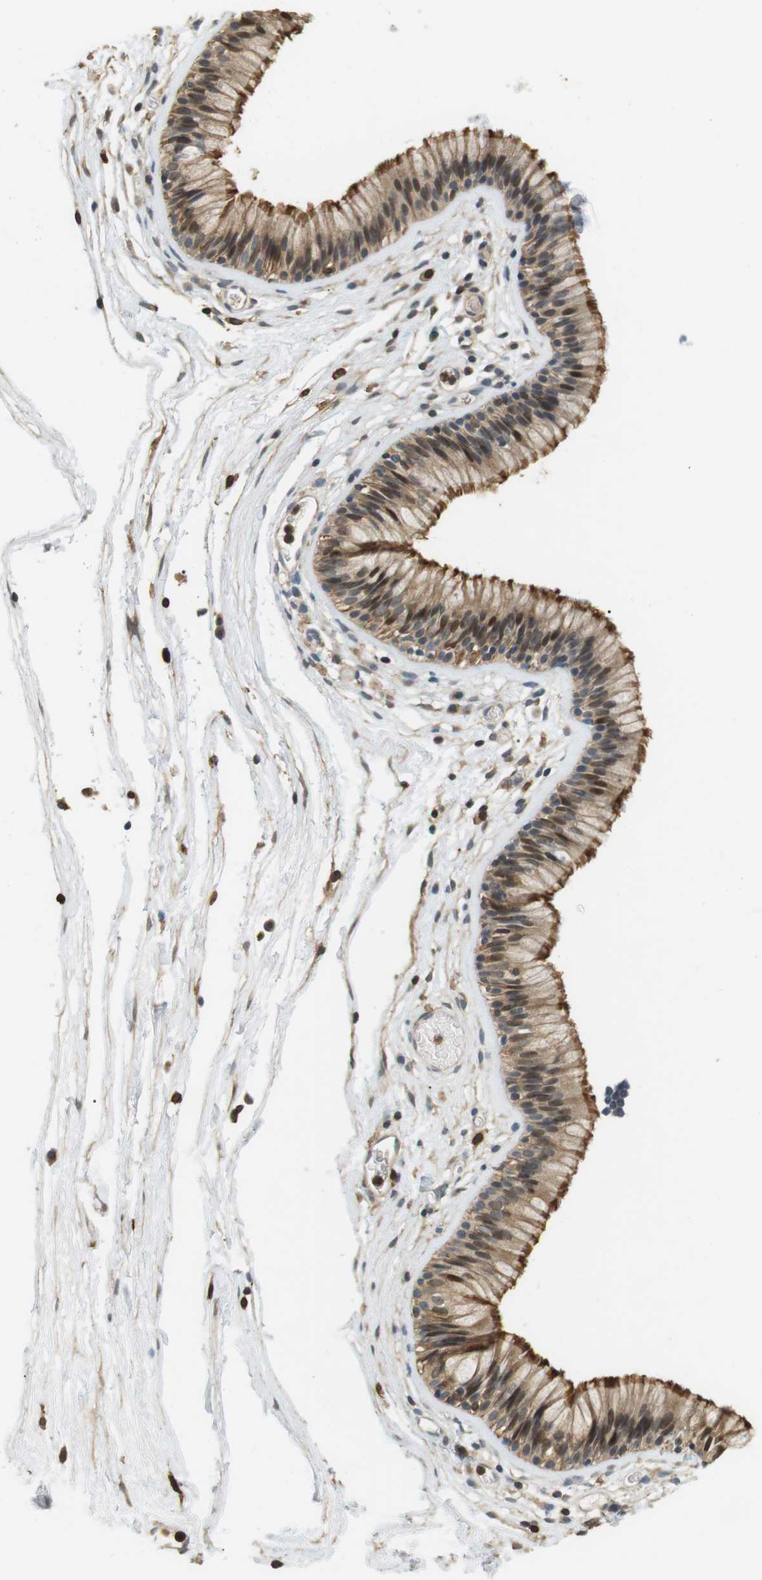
{"staining": {"intensity": "moderate", "quantity": ">75%", "location": "cytoplasmic/membranous"}, "tissue": "nasopharynx", "cell_type": "Respiratory epithelial cells", "image_type": "normal", "snomed": [{"axis": "morphology", "description": "Normal tissue, NOS"}, {"axis": "morphology", "description": "Inflammation, NOS"}, {"axis": "topography", "description": "Nasopharynx"}], "caption": "The immunohistochemical stain shows moderate cytoplasmic/membranous expression in respiratory epithelial cells of unremarkable nasopharynx. Using DAB (brown) and hematoxylin (blue) stains, captured at high magnification using brightfield microscopy.", "gene": "P2RY1", "patient": {"sex": "male", "age": 48}}